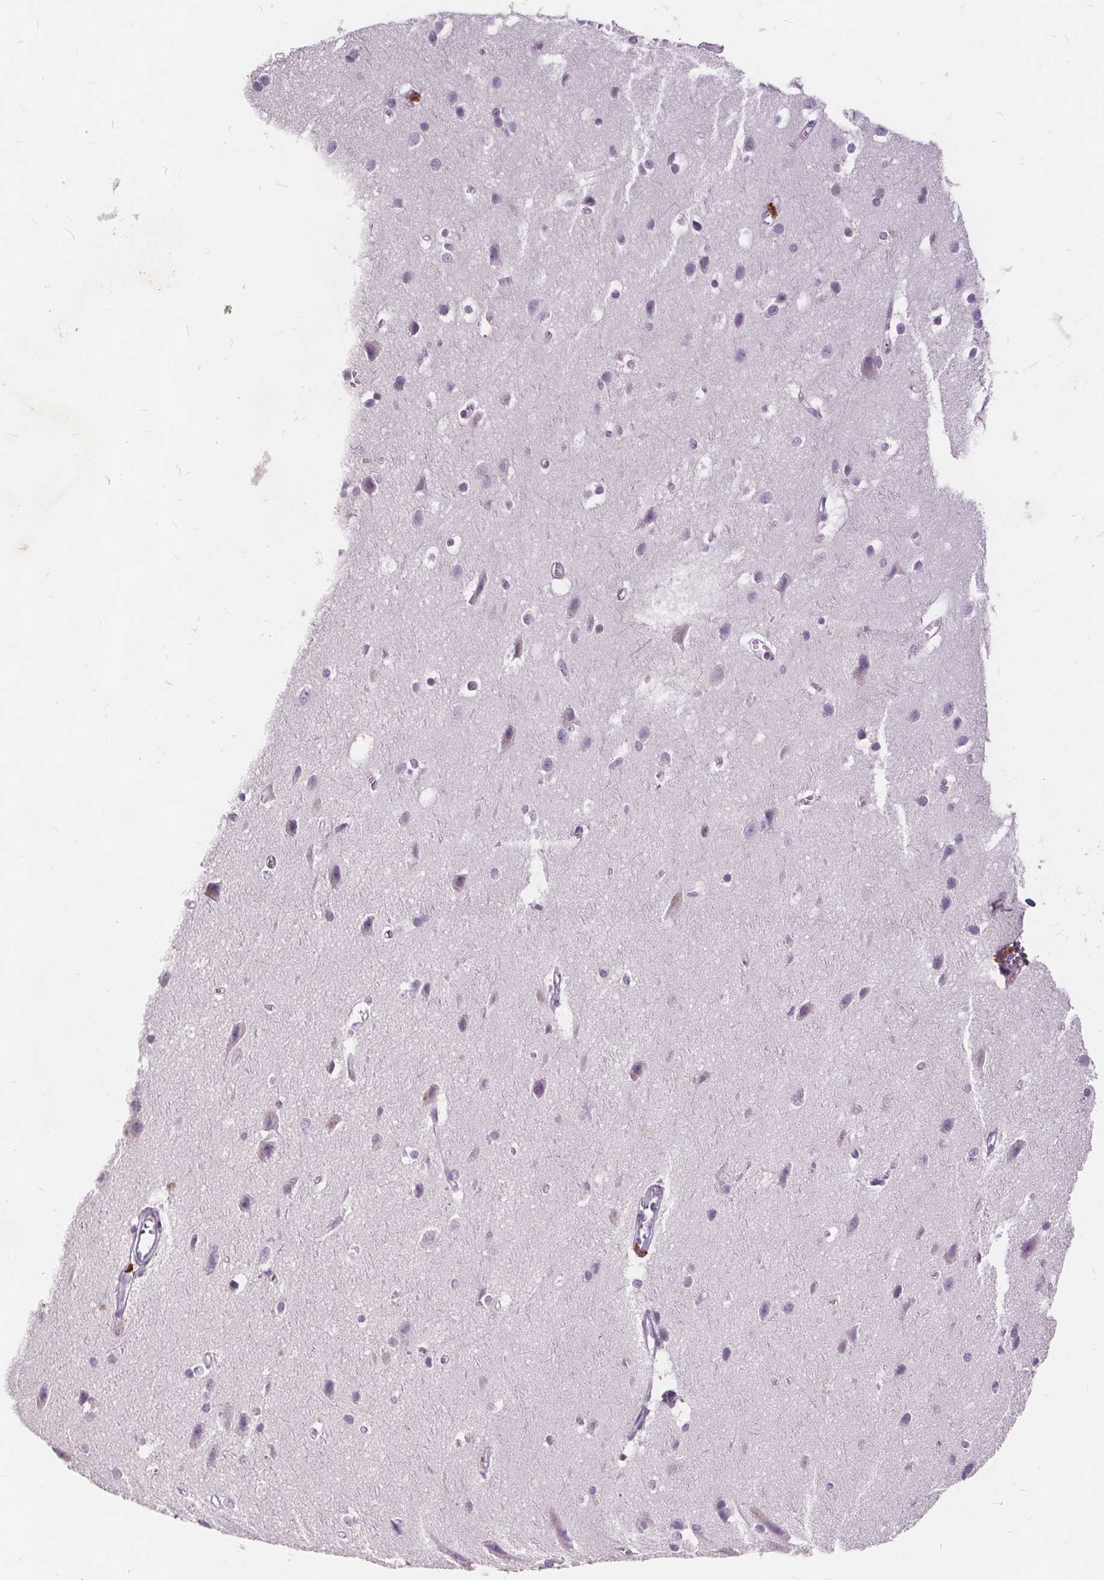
{"staining": {"intensity": "negative", "quantity": "none", "location": "none"}, "tissue": "cerebral cortex", "cell_type": "Endothelial cells", "image_type": "normal", "snomed": [{"axis": "morphology", "description": "Normal tissue, NOS"}, {"axis": "topography", "description": "Cerebral cortex"}], "caption": "DAB (3,3'-diaminobenzidine) immunohistochemical staining of unremarkable human cerebral cortex exhibits no significant expression in endothelial cells.", "gene": "PLA2G2E", "patient": {"sex": "male", "age": 37}}